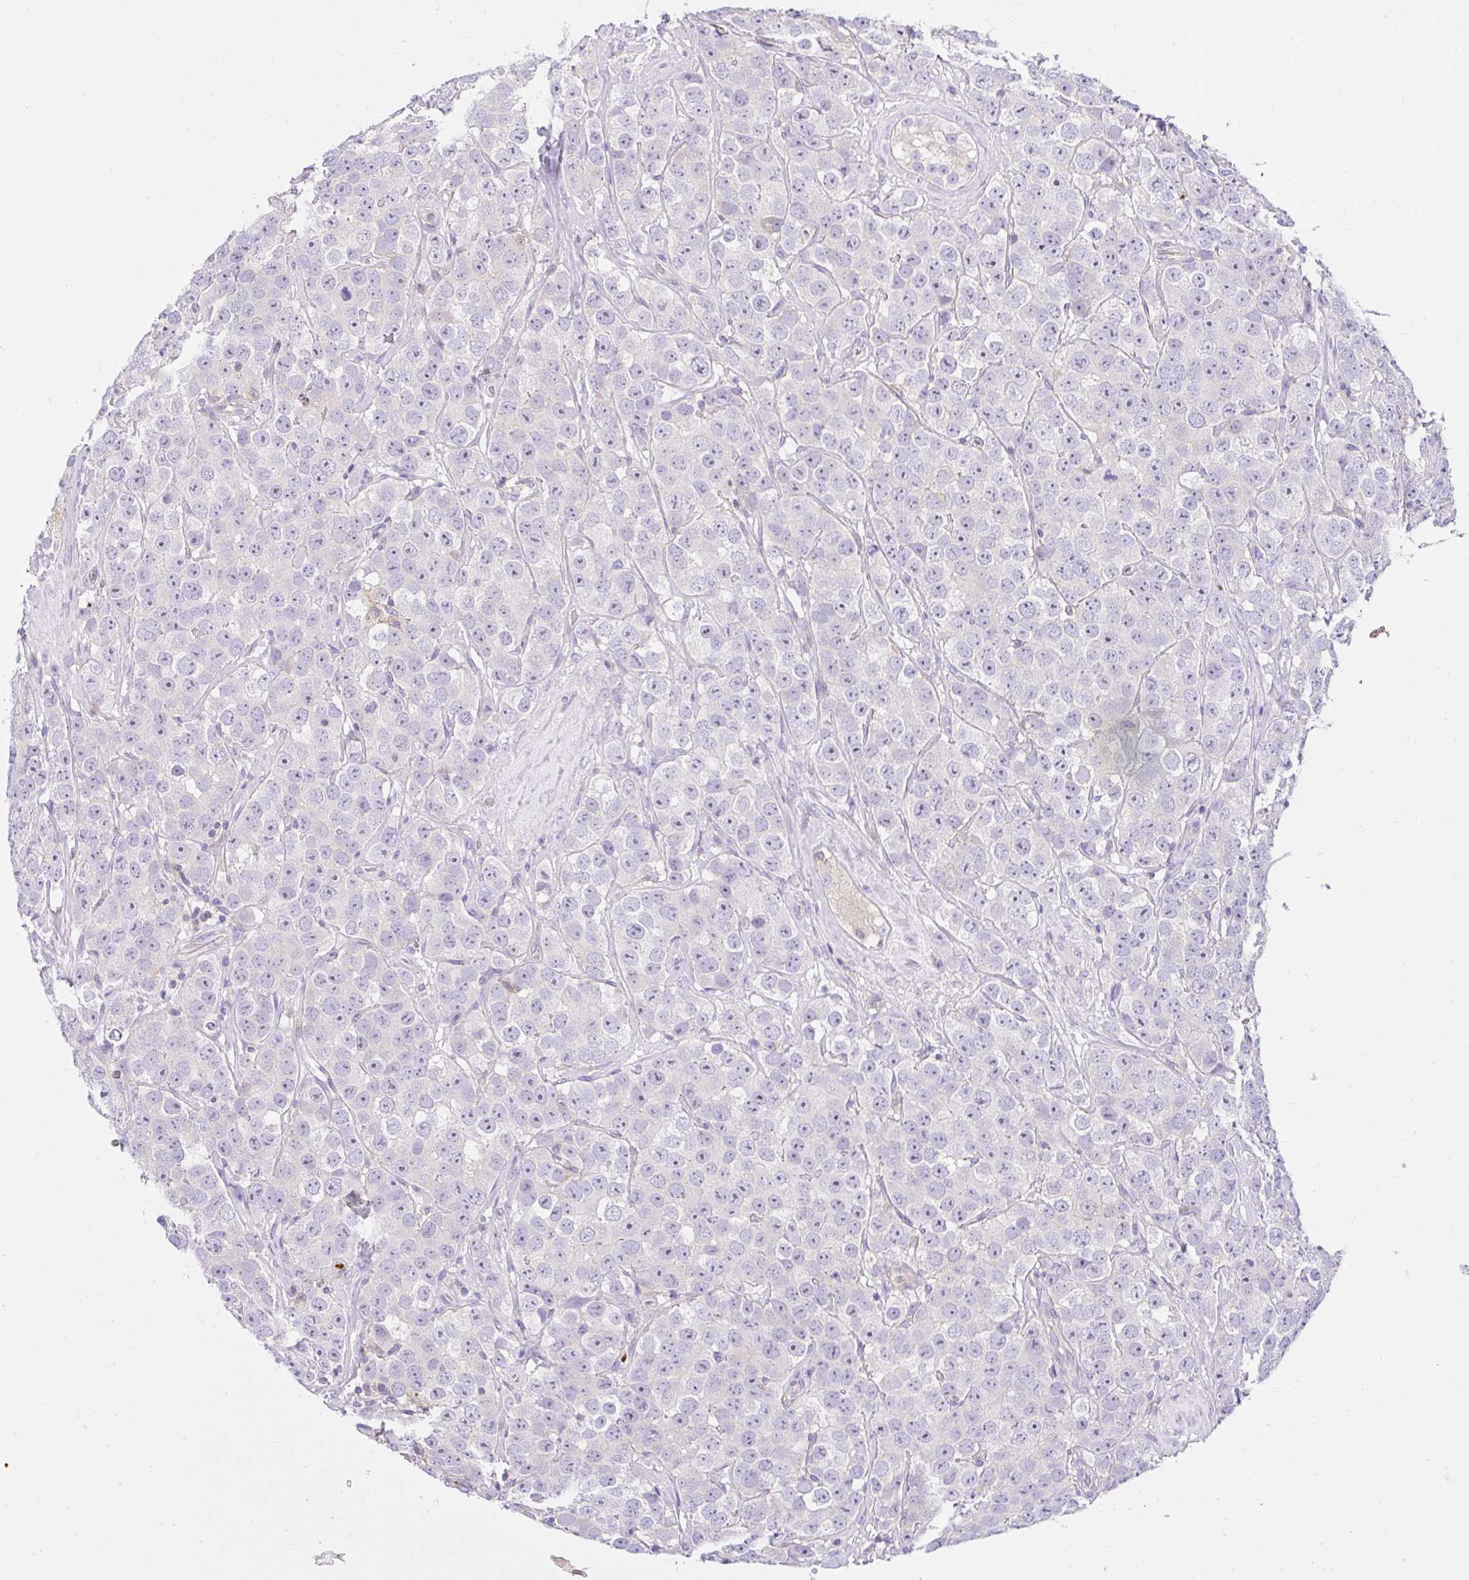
{"staining": {"intensity": "negative", "quantity": "none", "location": "none"}, "tissue": "testis cancer", "cell_type": "Tumor cells", "image_type": "cancer", "snomed": [{"axis": "morphology", "description": "Seminoma, NOS"}, {"axis": "topography", "description": "Testis"}], "caption": "Immunohistochemistry (IHC) of testis cancer demonstrates no staining in tumor cells. (Brightfield microscopy of DAB (3,3'-diaminobenzidine) immunohistochemistry (IHC) at high magnification).", "gene": "CCDC142", "patient": {"sex": "male", "age": 28}}